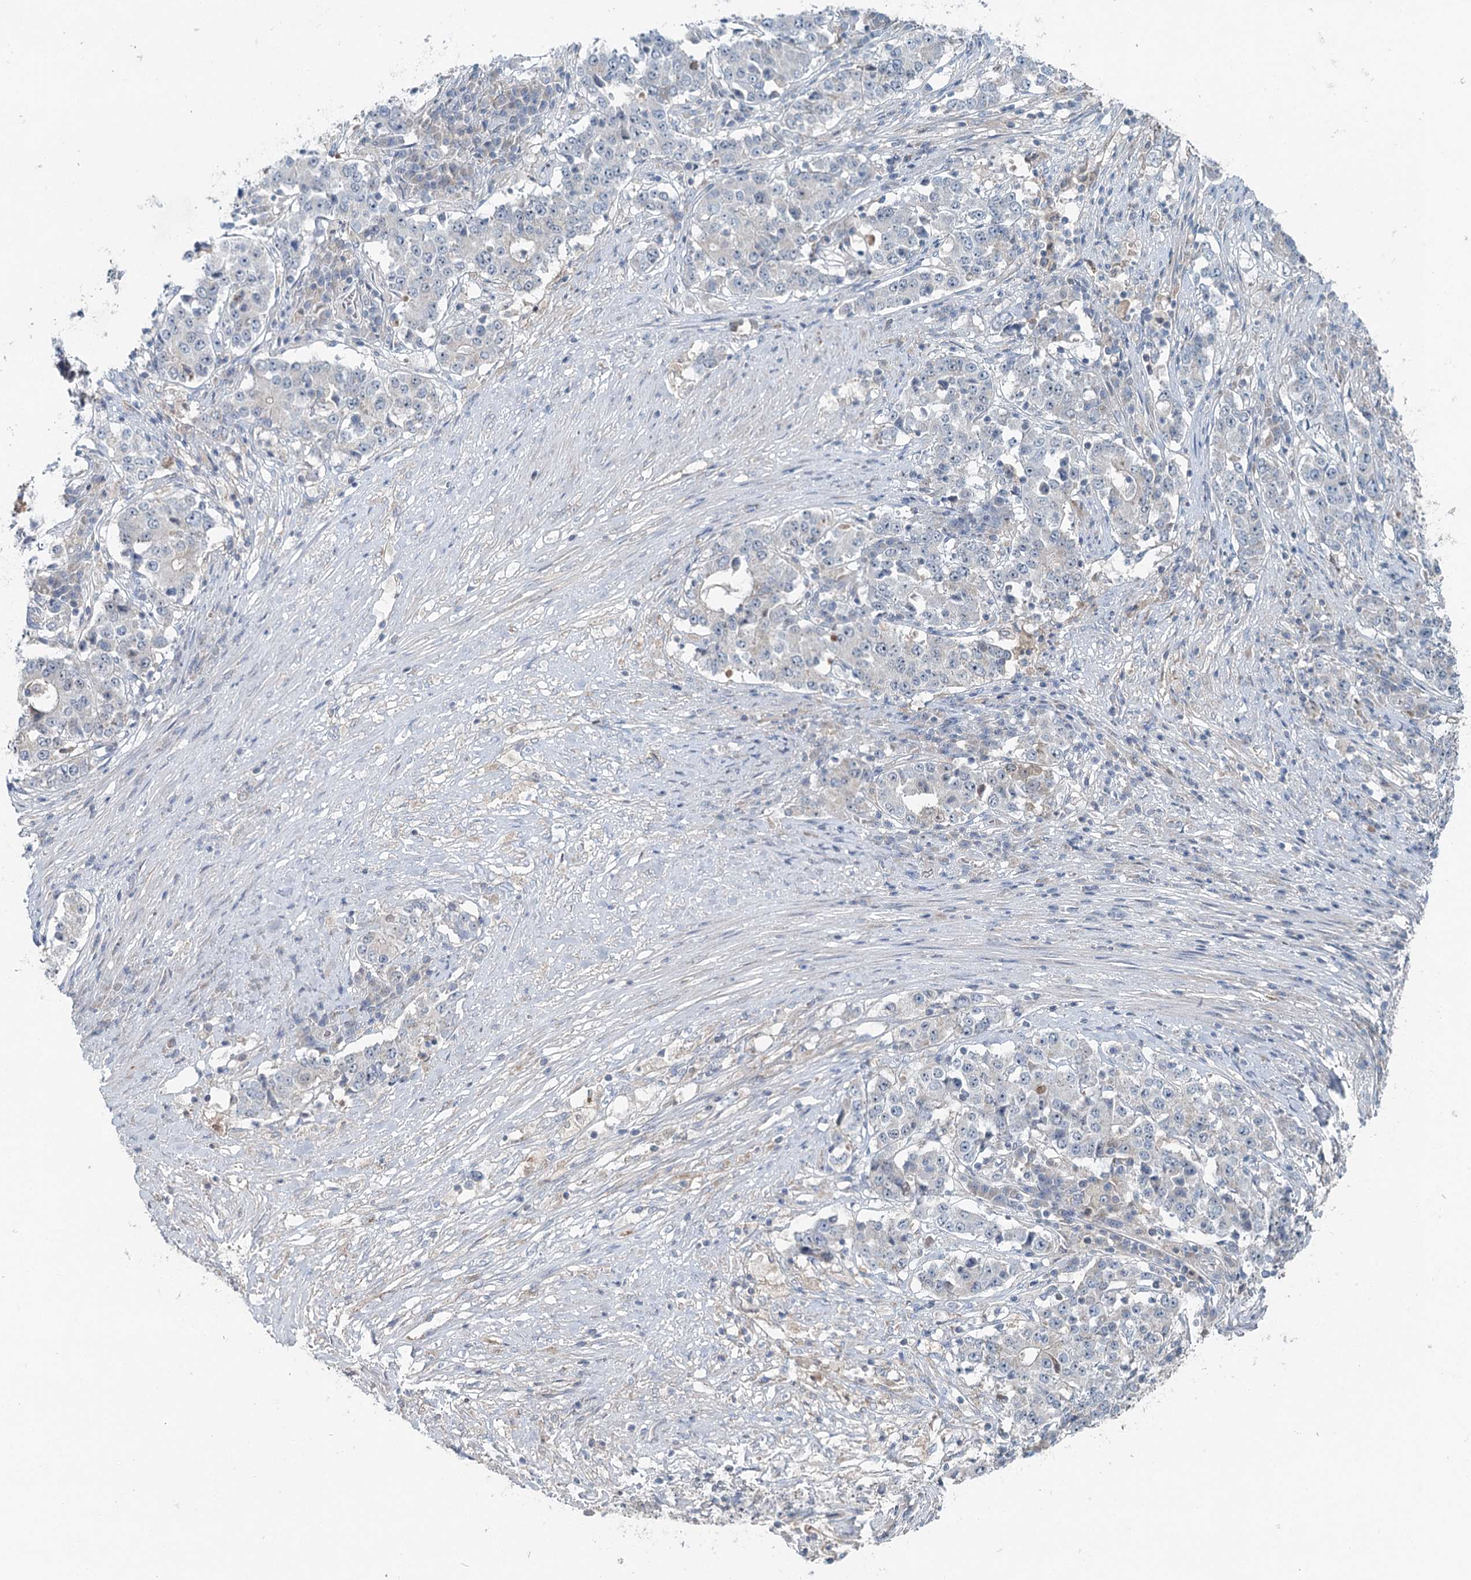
{"staining": {"intensity": "negative", "quantity": "none", "location": "none"}, "tissue": "stomach cancer", "cell_type": "Tumor cells", "image_type": "cancer", "snomed": [{"axis": "morphology", "description": "Adenocarcinoma, NOS"}, {"axis": "topography", "description": "Stomach"}], "caption": "The histopathology image displays no staining of tumor cells in stomach cancer (adenocarcinoma). (Stains: DAB immunohistochemistry with hematoxylin counter stain, Microscopy: brightfield microscopy at high magnification).", "gene": "CHCHD5", "patient": {"sex": "male", "age": 59}}